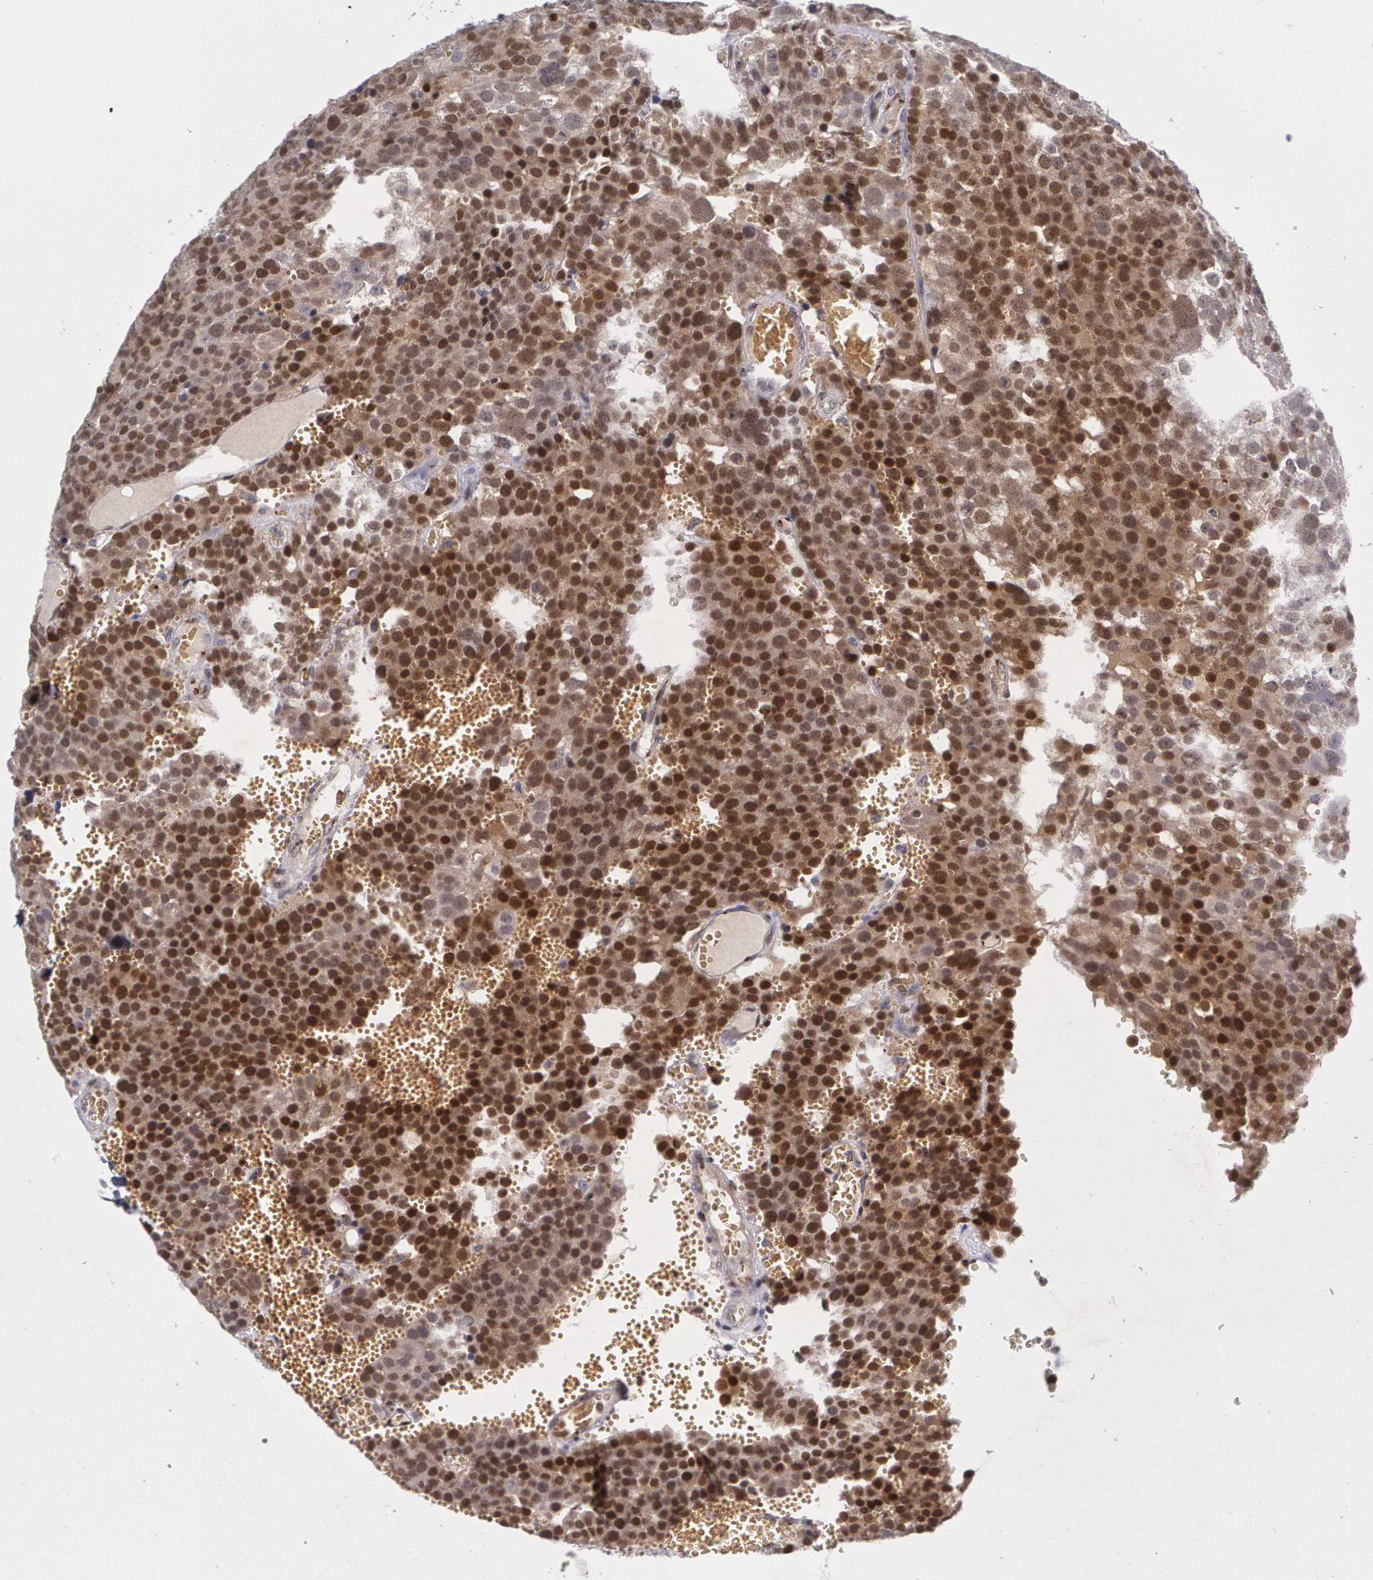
{"staining": {"intensity": "strong", "quantity": ">75%", "location": "nuclear"}, "tissue": "testis cancer", "cell_type": "Tumor cells", "image_type": "cancer", "snomed": [{"axis": "morphology", "description": "Seminoma, NOS"}, {"axis": "topography", "description": "Testis"}], "caption": "Seminoma (testis) stained with a protein marker reveals strong staining in tumor cells.", "gene": "MGMT", "patient": {"sex": "male", "age": 71}}